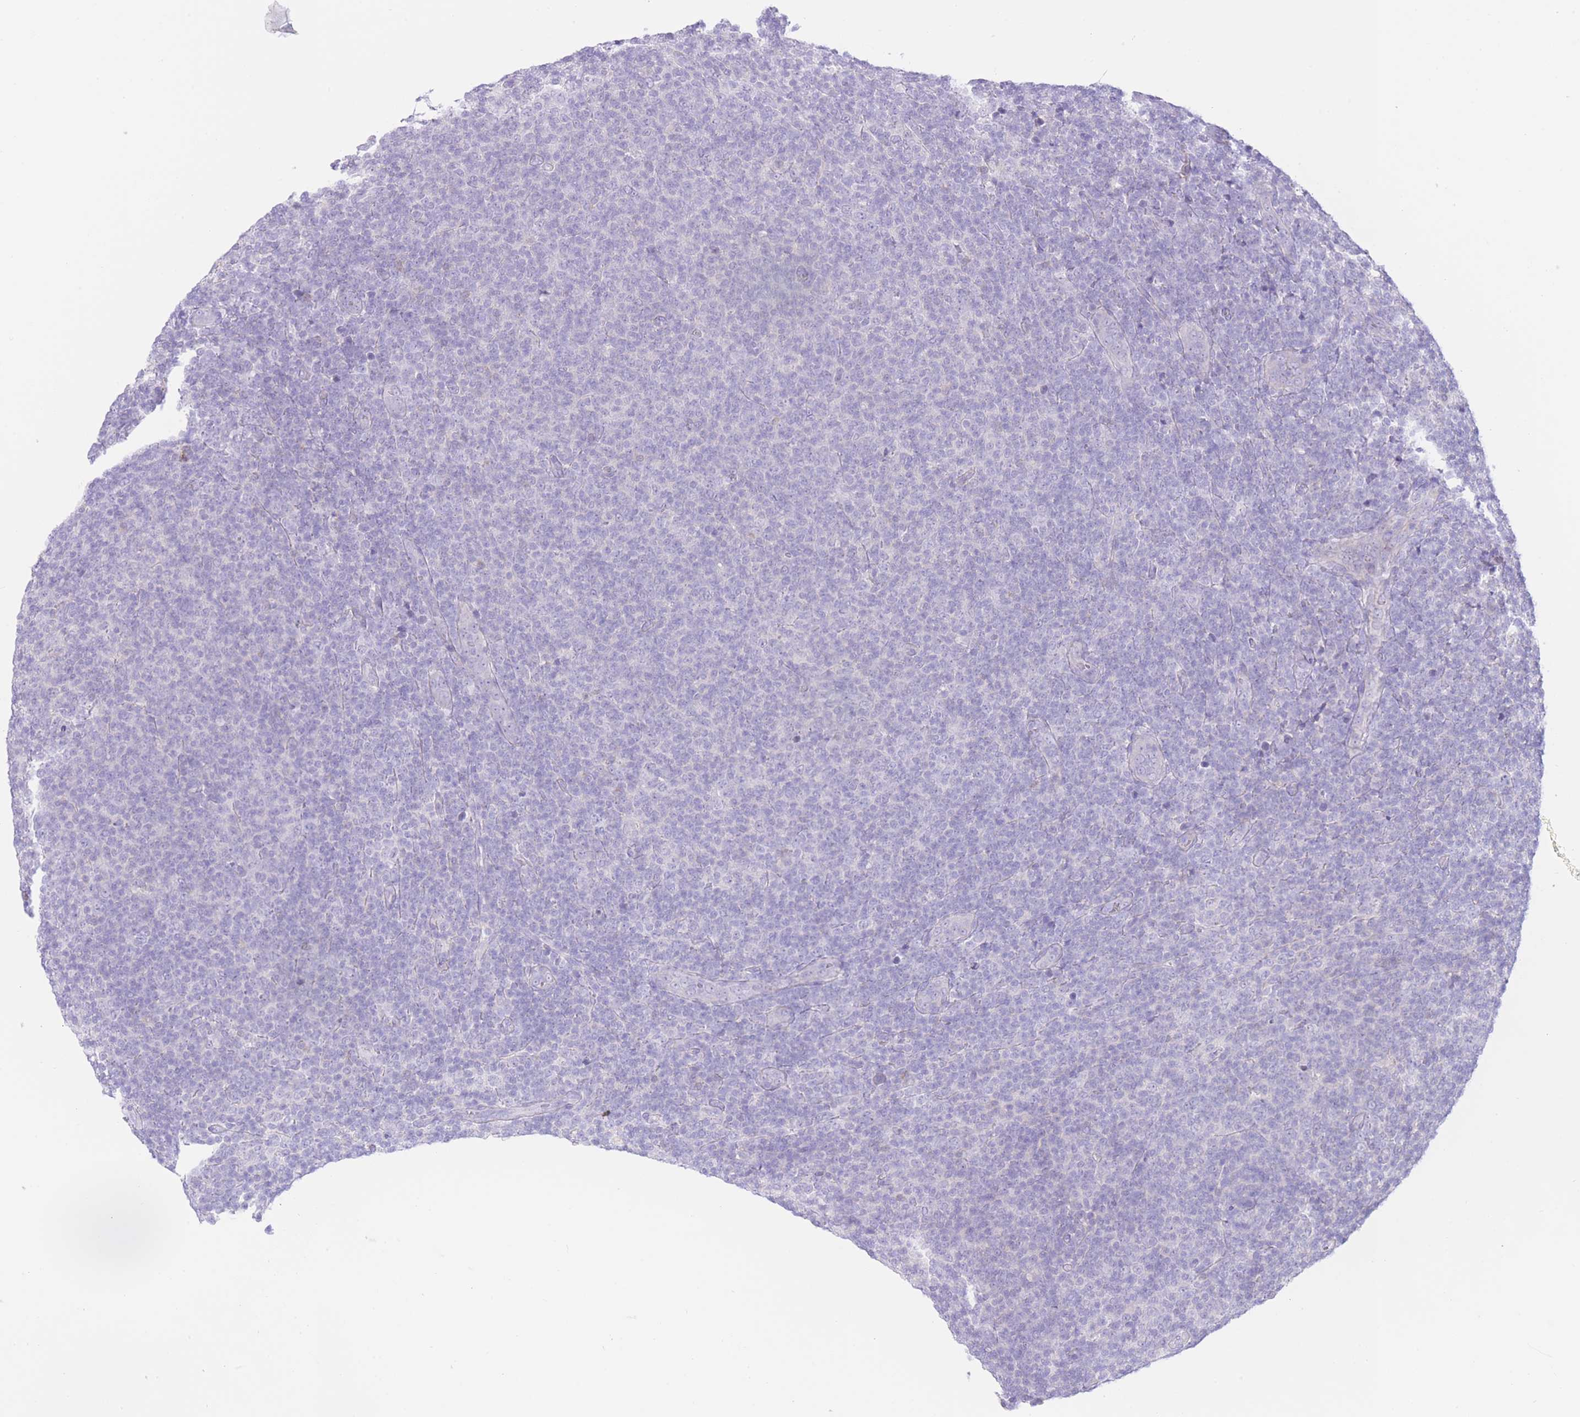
{"staining": {"intensity": "negative", "quantity": "none", "location": "none"}, "tissue": "lymphoma", "cell_type": "Tumor cells", "image_type": "cancer", "snomed": [{"axis": "morphology", "description": "Malignant lymphoma, non-Hodgkin's type, Low grade"}, {"axis": "topography", "description": "Lymph node"}], "caption": "Immunohistochemistry (IHC) of low-grade malignant lymphoma, non-Hodgkin's type reveals no positivity in tumor cells.", "gene": "ZNF212", "patient": {"sex": "male", "age": 66}}